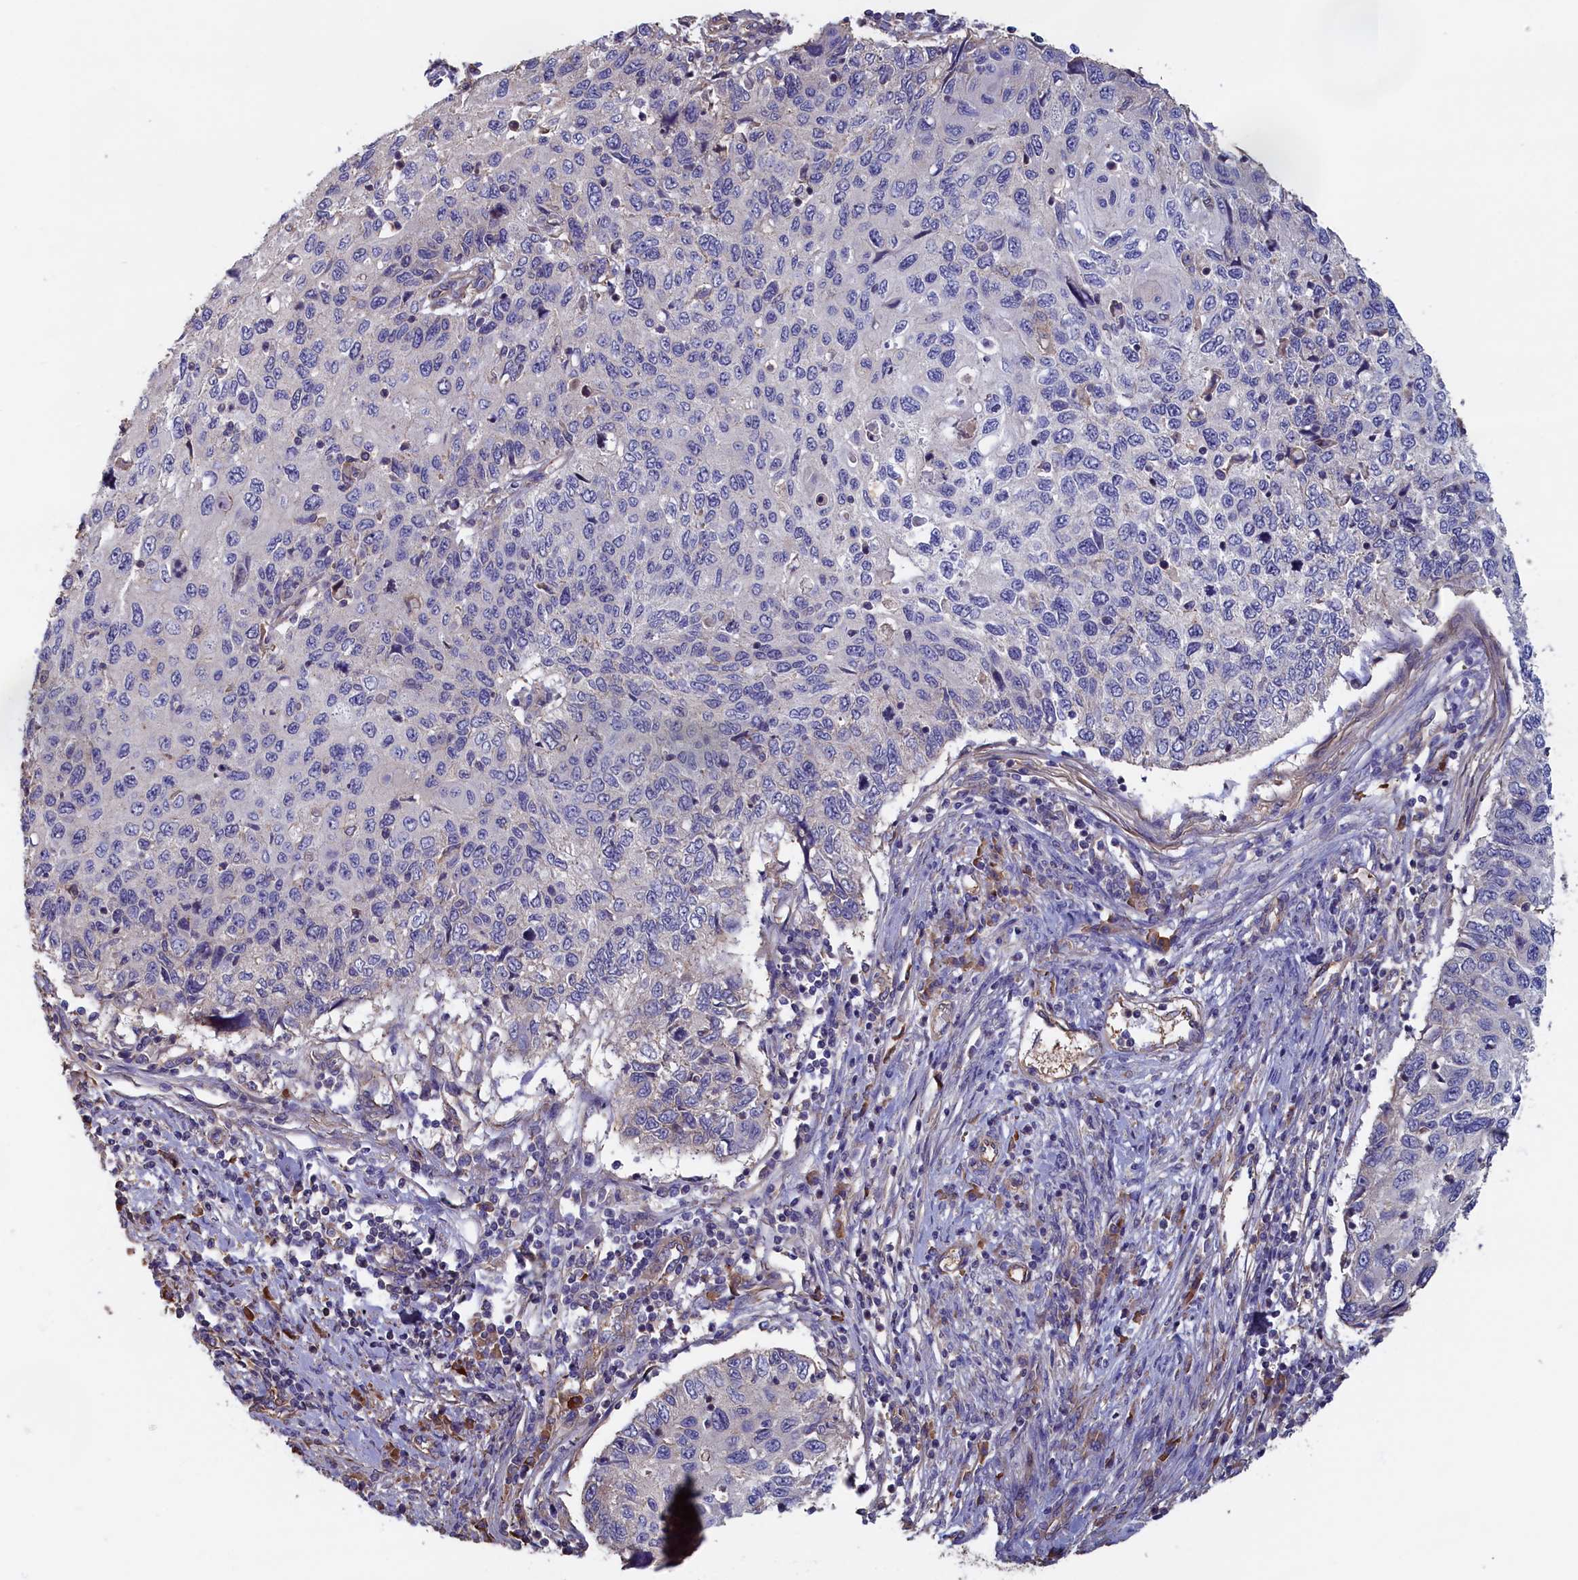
{"staining": {"intensity": "negative", "quantity": "none", "location": "none"}, "tissue": "cervical cancer", "cell_type": "Tumor cells", "image_type": "cancer", "snomed": [{"axis": "morphology", "description": "Squamous cell carcinoma, NOS"}, {"axis": "topography", "description": "Cervix"}], "caption": "This is an immunohistochemistry (IHC) micrograph of human cervical cancer (squamous cell carcinoma). There is no expression in tumor cells.", "gene": "ANKRD2", "patient": {"sex": "female", "age": 70}}